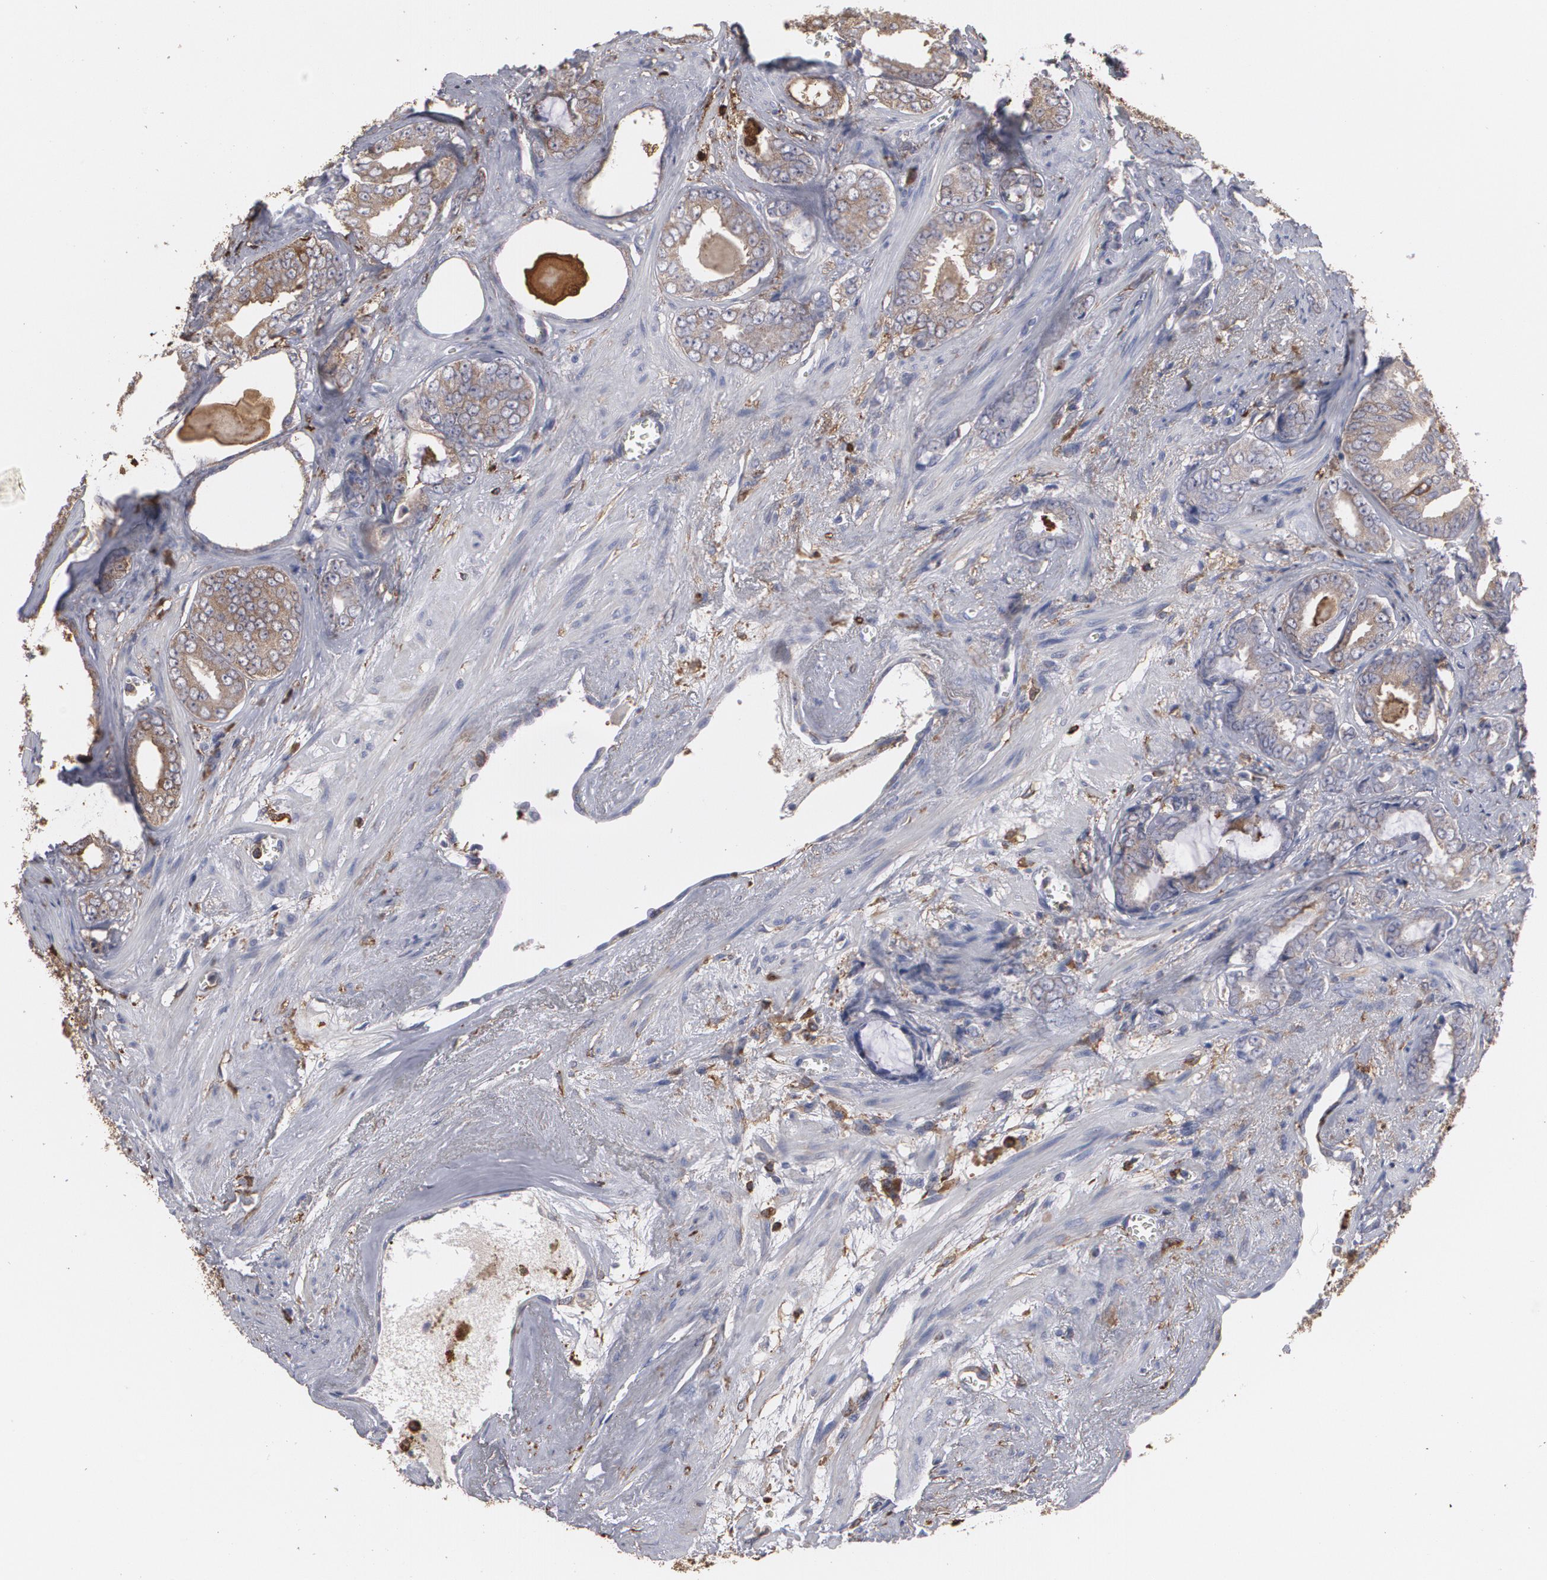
{"staining": {"intensity": "weak", "quantity": ">75%", "location": "cytoplasmic/membranous"}, "tissue": "prostate cancer", "cell_type": "Tumor cells", "image_type": "cancer", "snomed": [{"axis": "morphology", "description": "Adenocarcinoma, Medium grade"}, {"axis": "topography", "description": "Prostate"}], "caption": "High-magnification brightfield microscopy of prostate cancer (medium-grade adenocarcinoma) stained with DAB (brown) and counterstained with hematoxylin (blue). tumor cells exhibit weak cytoplasmic/membranous staining is appreciated in about>75% of cells.", "gene": "ODC1", "patient": {"sex": "male", "age": 79}}